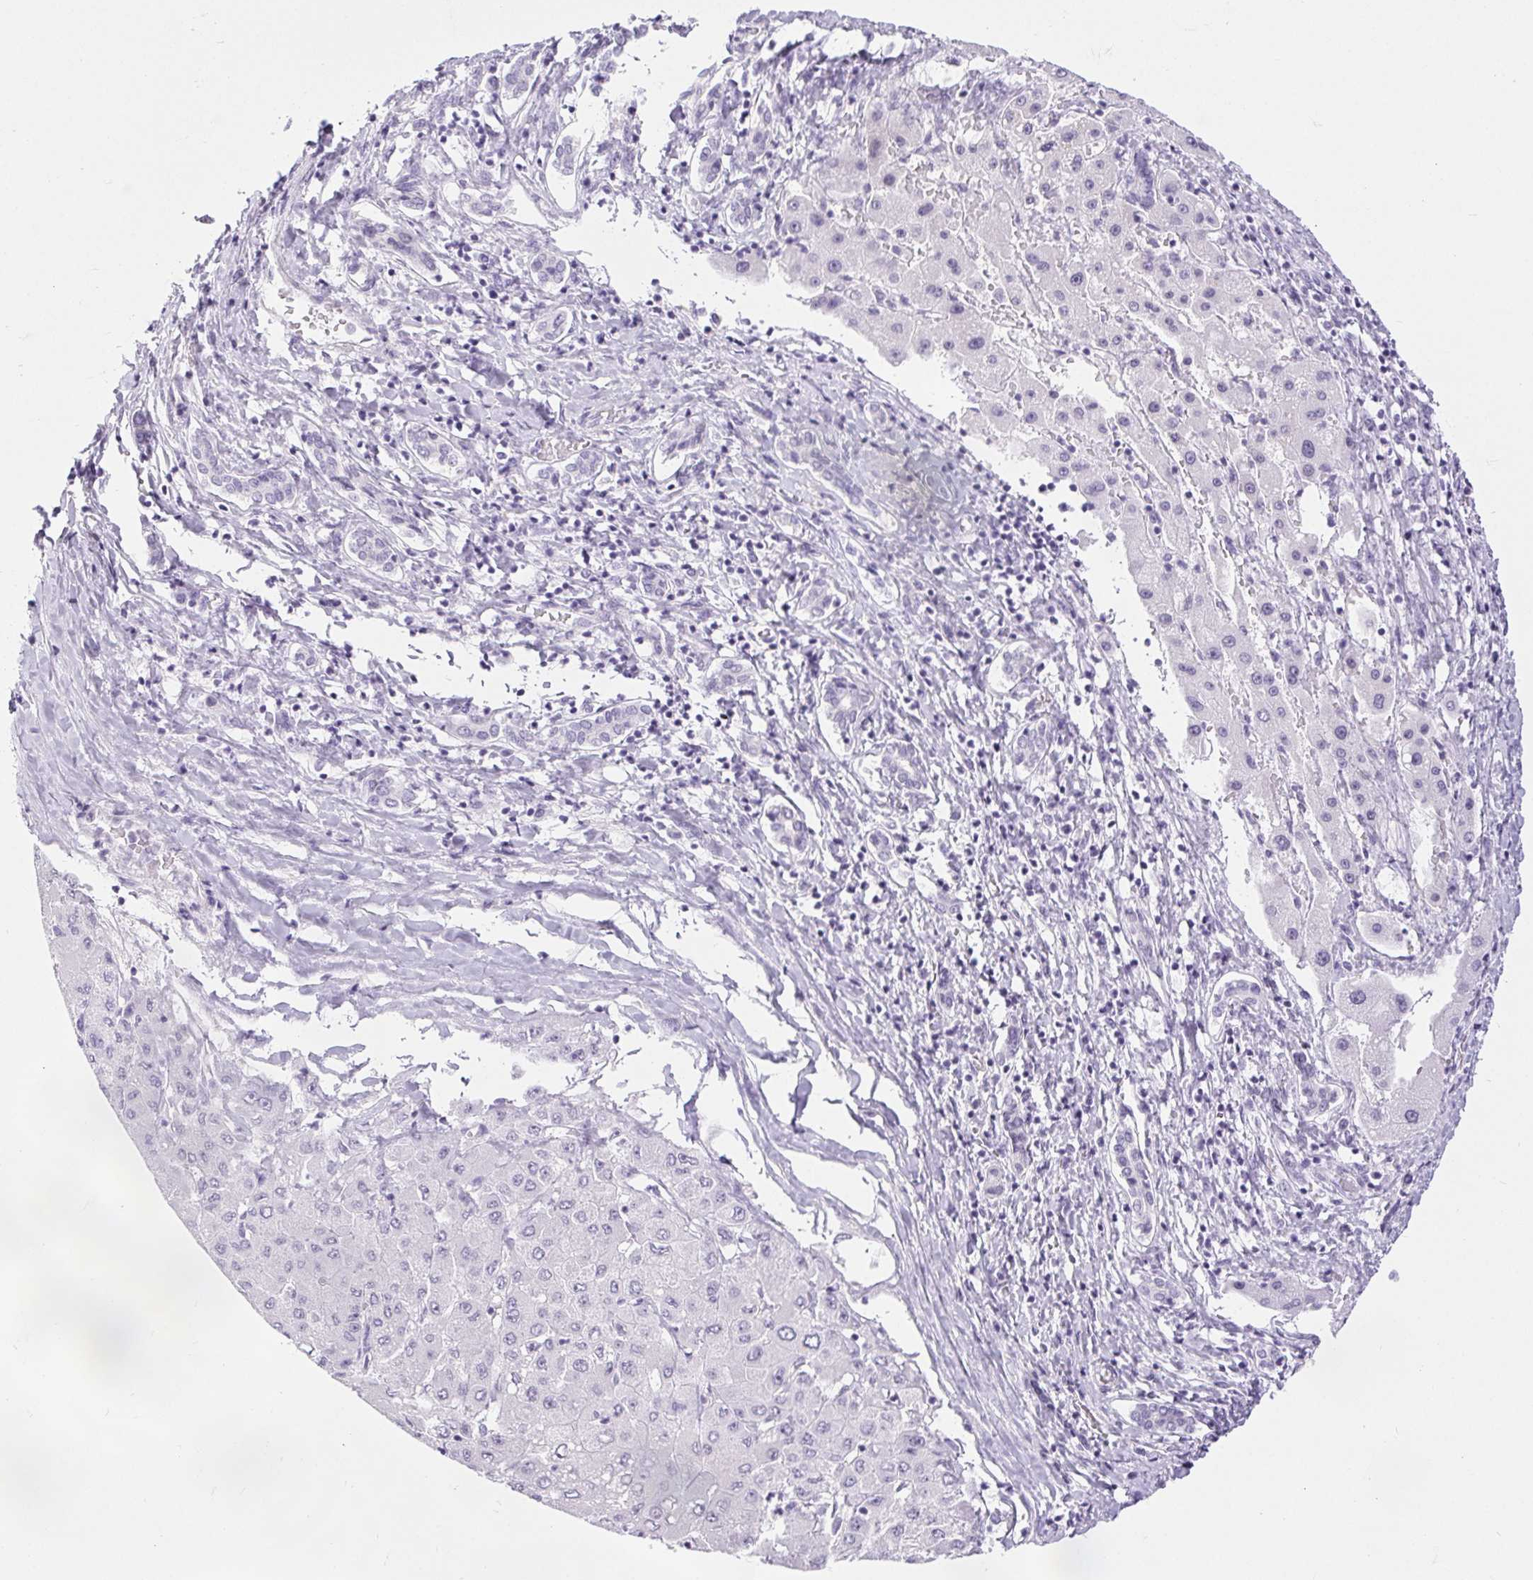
{"staining": {"intensity": "negative", "quantity": "none", "location": "none"}, "tissue": "liver cancer", "cell_type": "Tumor cells", "image_type": "cancer", "snomed": [{"axis": "morphology", "description": "Carcinoma, Hepatocellular, NOS"}, {"axis": "topography", "description": "Liver"}], "caption": "Liver cancer stained for a protein using immunohistochemistry demonstrates no staining tumor cells.", "gene": "BCAS1", "patient": {"sex": "male", "age": 40}}